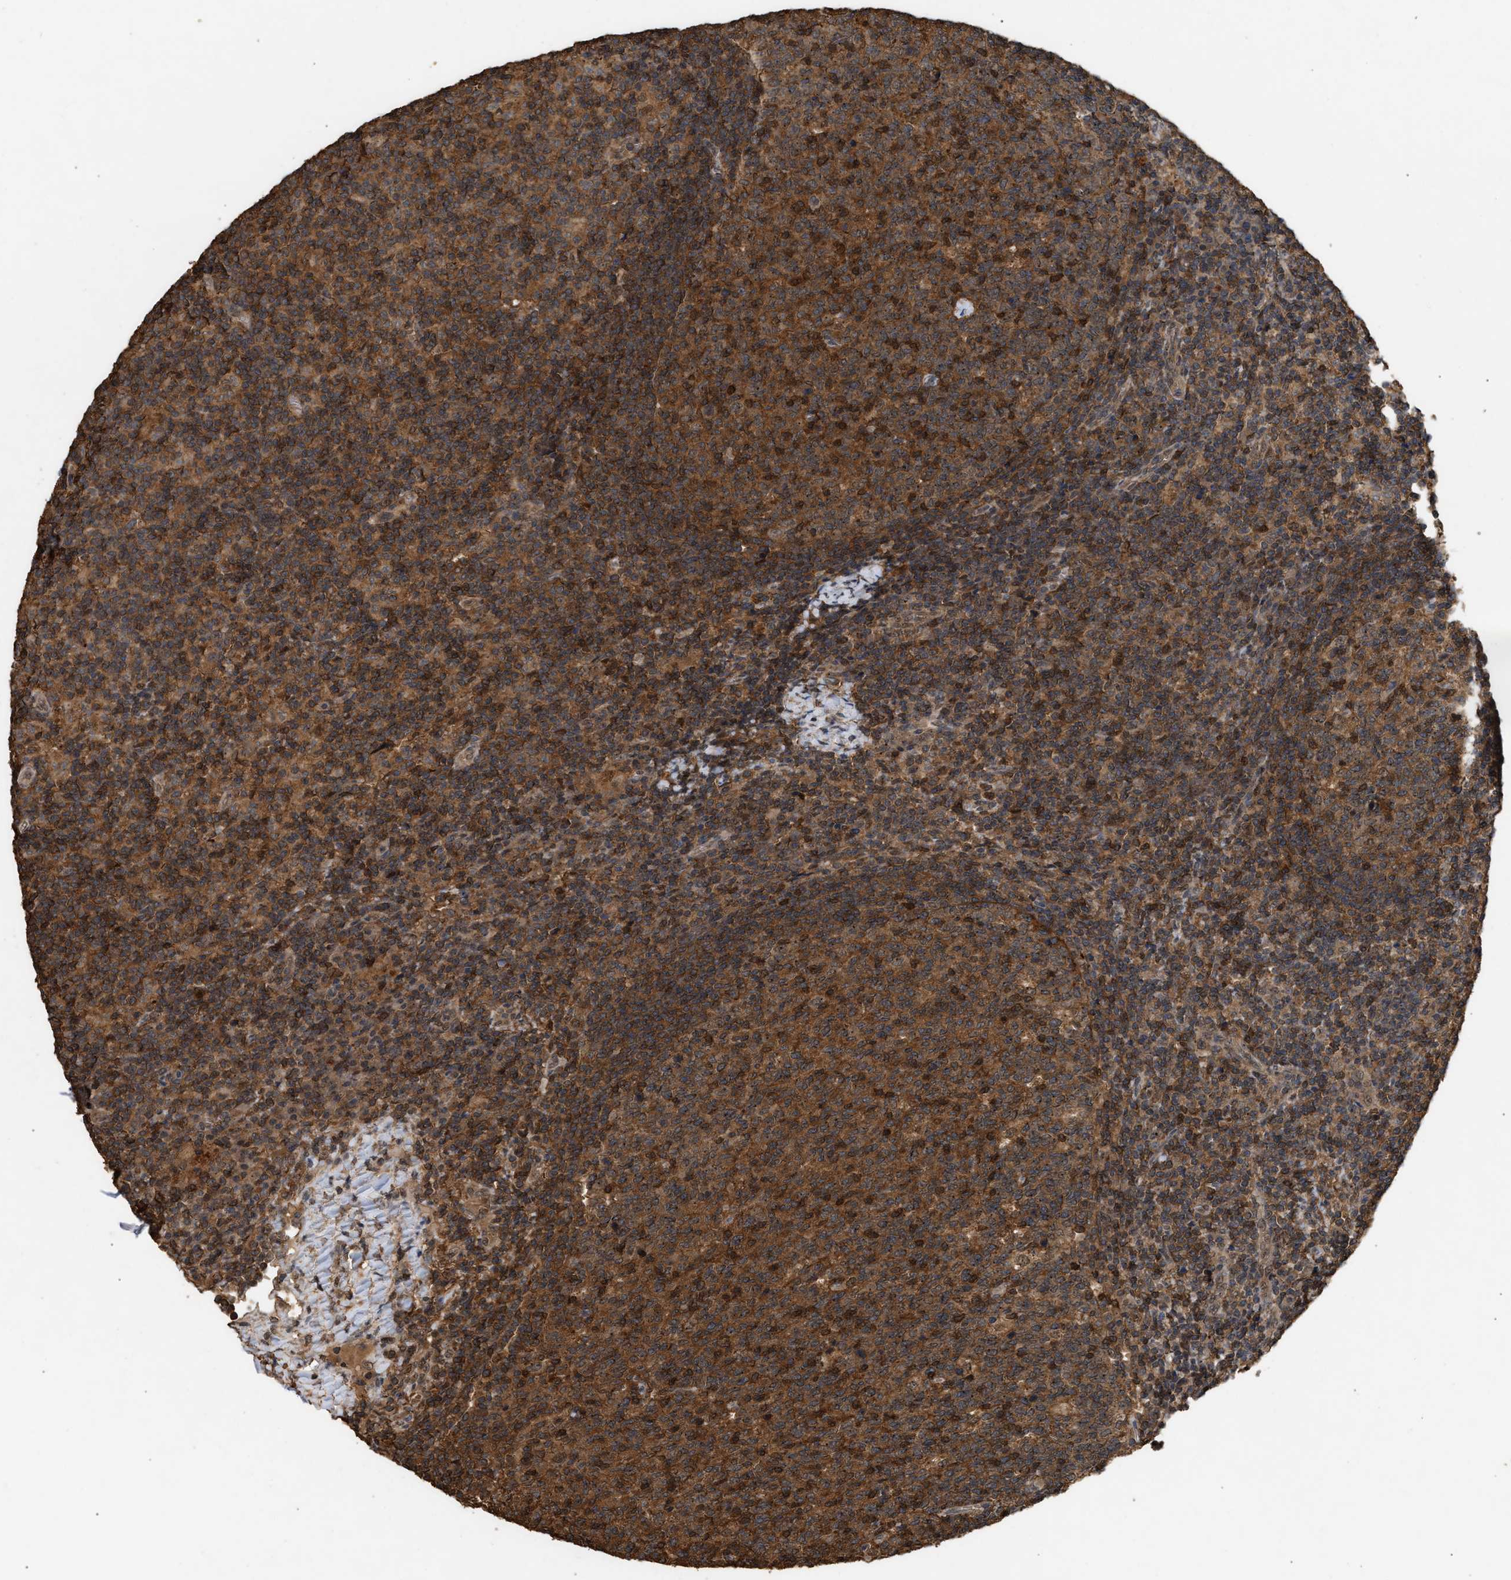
{"staining": {"intensity": "strong", "quantity": ">75%", "location": "cytoplasmic/membranous,nuclear"}, "tissue": "lymph node", "cell_type": "Germinal center cells", "image_type": "normal", "snomed": [{"axis": "morphology", "description": "Normal tissue, NOS"}, {"axis": "morphology", "description": "Inflammation, NOS"}, {"axis": "topography", "description": "Lymph node"}], "caption": "Human lymph node stained for a protein (brown) displays strong cytoplasmic/membranous,nuclear positive positivity in about >75% of germinal center cells.", "gene": "FITM1", "patient": {"sex": "male", "age": 55}}